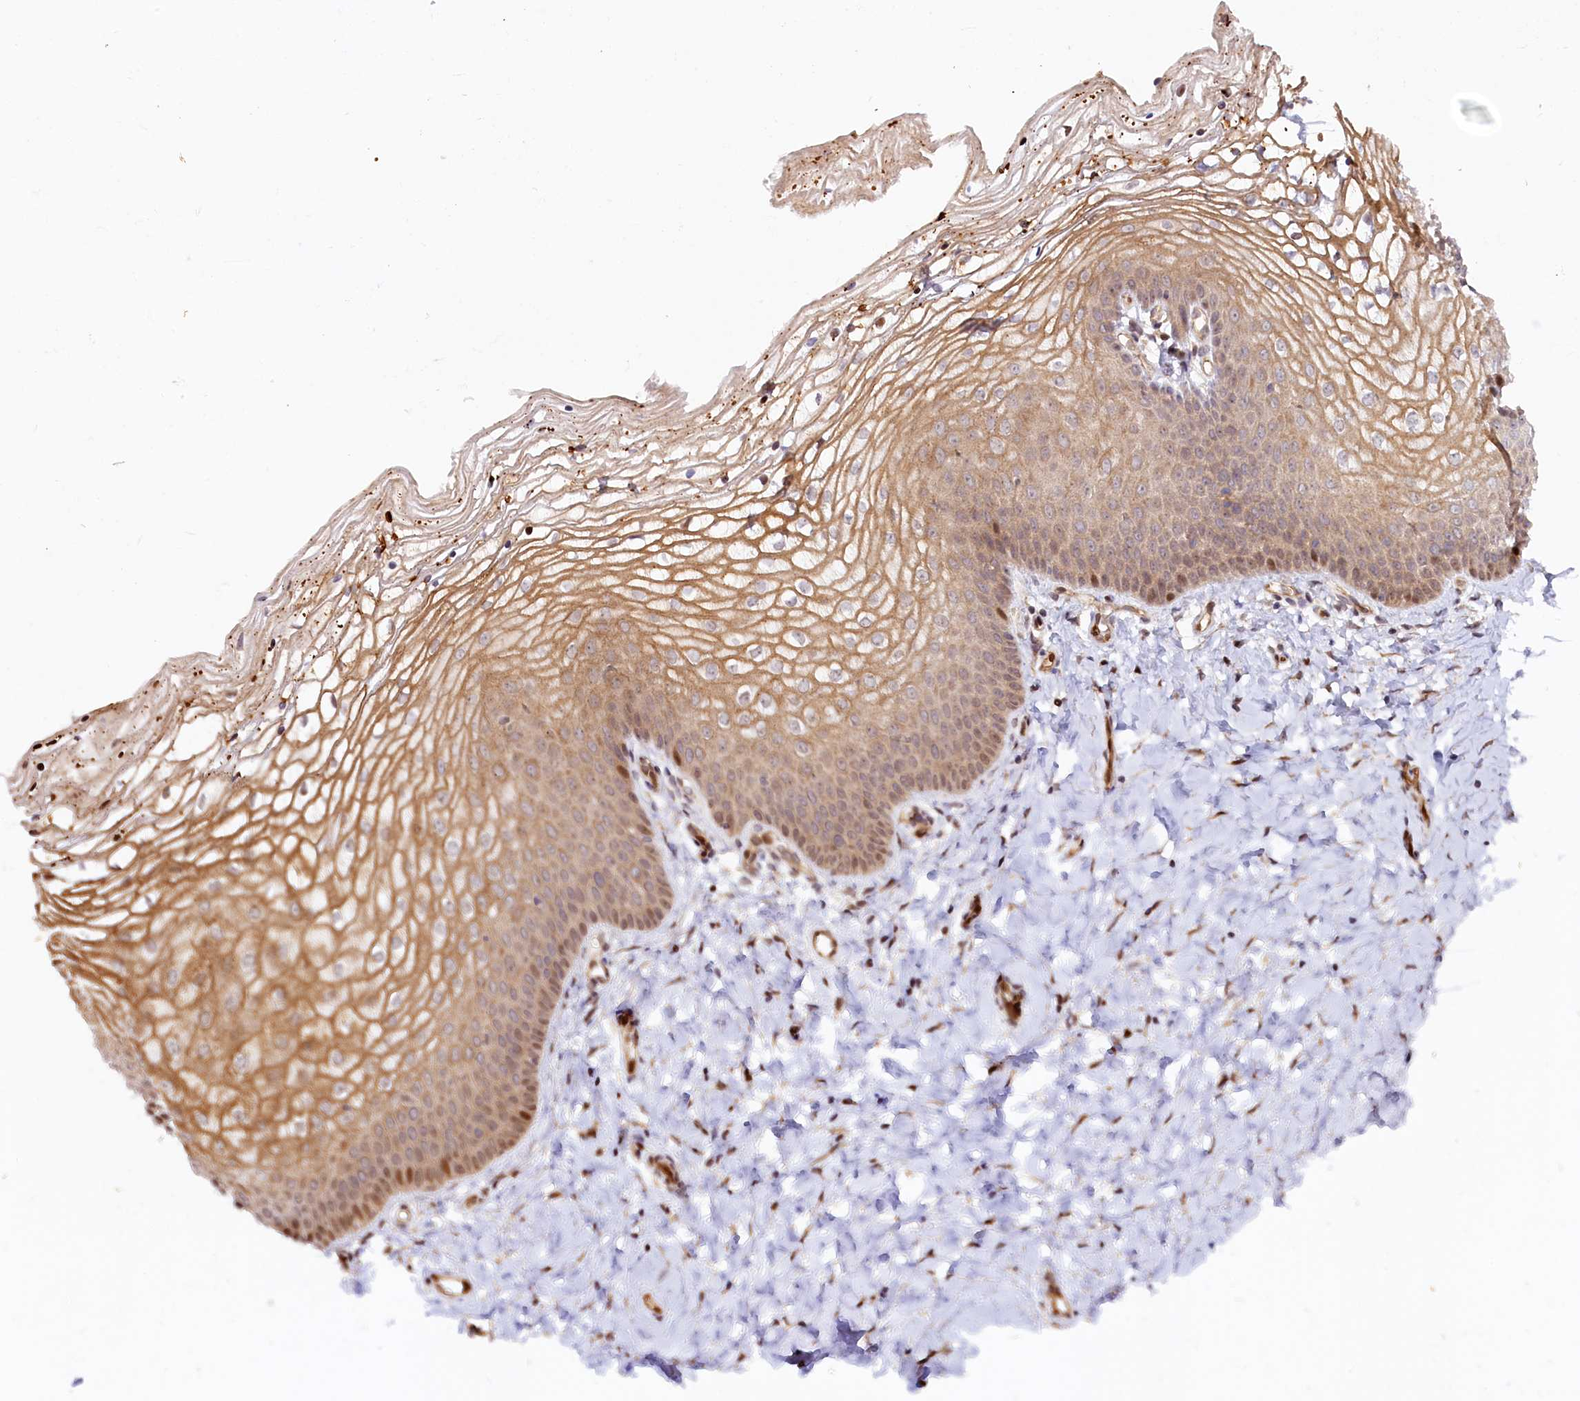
{"staining": {"intensity": "moderate", "quantity": ">75%", "location": "cytoplasmic/membranous,nuclear"}, "tissue": "vagina", "cell_type": "Squamous epithelial cells", "image_type": "normal", "snomed": [{"axis": "morphology", "description": "Normal tissue, NOS"}, {"axis": "topography", "description": "Vagina"}], "caption": "IHC histopathology image of normal human vagina stained for a protein (brown), which displays medium levels of moderate cytoplasmic/membranous,nuclear staining in about >75% of squamous epithelial cells.", "gene": "ANKRD24", "patient": {"sex": "female", "age": 68}}